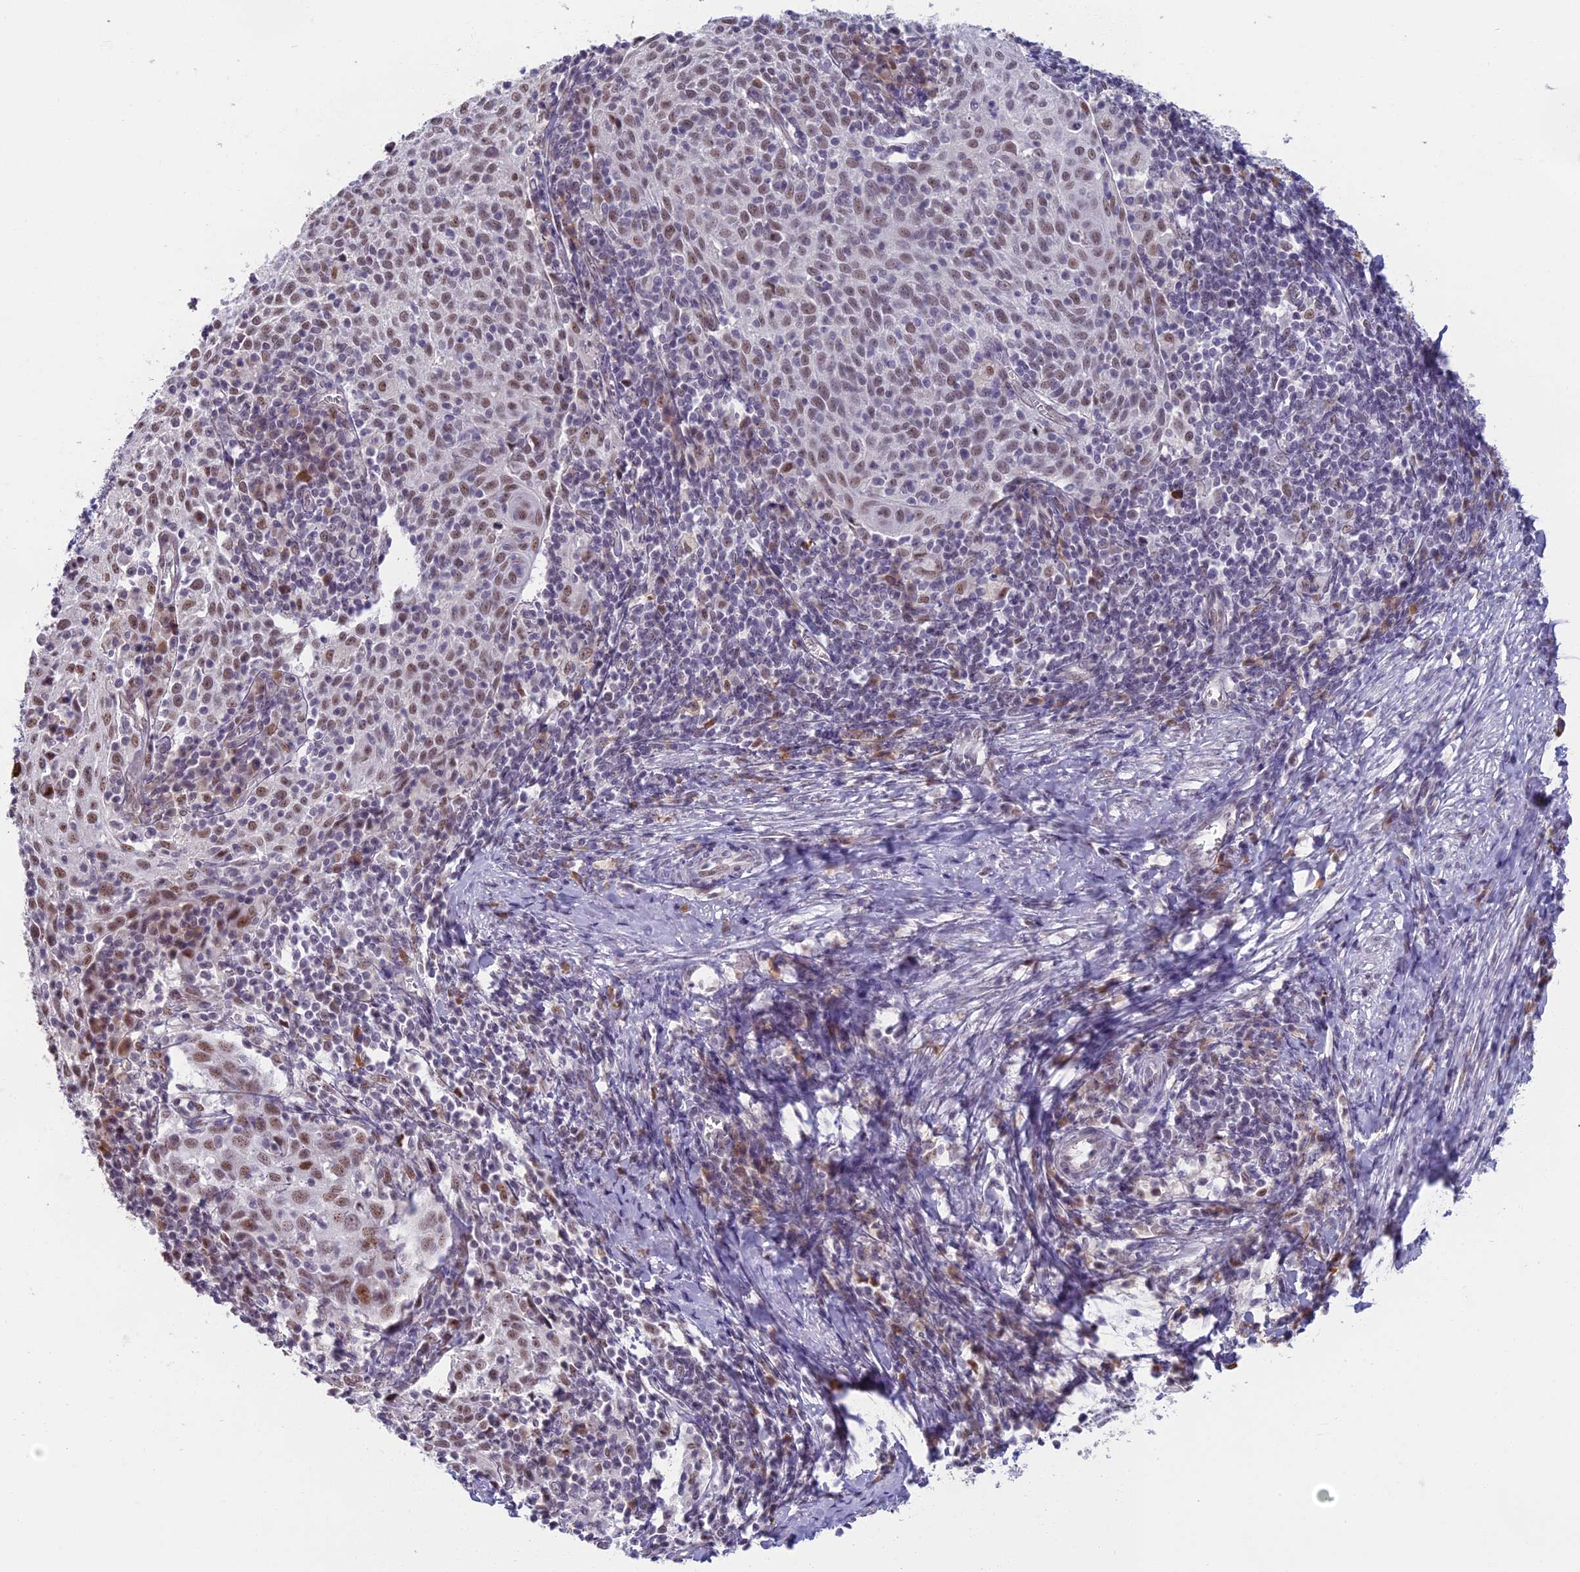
{"staining": {"intensity": "weak", "quantity": "25%-75%", "location": "nuclear"}, "tissue": "cervical cancer", "cell_type": "Tumor cells", "image_type": "cancer", "snomed": [{"axis": "morphology", "description": "Squamous cell carcinoma, NOS"}, {"axis": "topography", "description": "Cervix"}], "caption": "Cervical cancer tissue displays weak nuclear staining in approximately 25%-75% of tumor cells, visualized by immunohistochemistry.", "gene": "MORF4L1", "patient": {"sex": "female", "age": 52}}